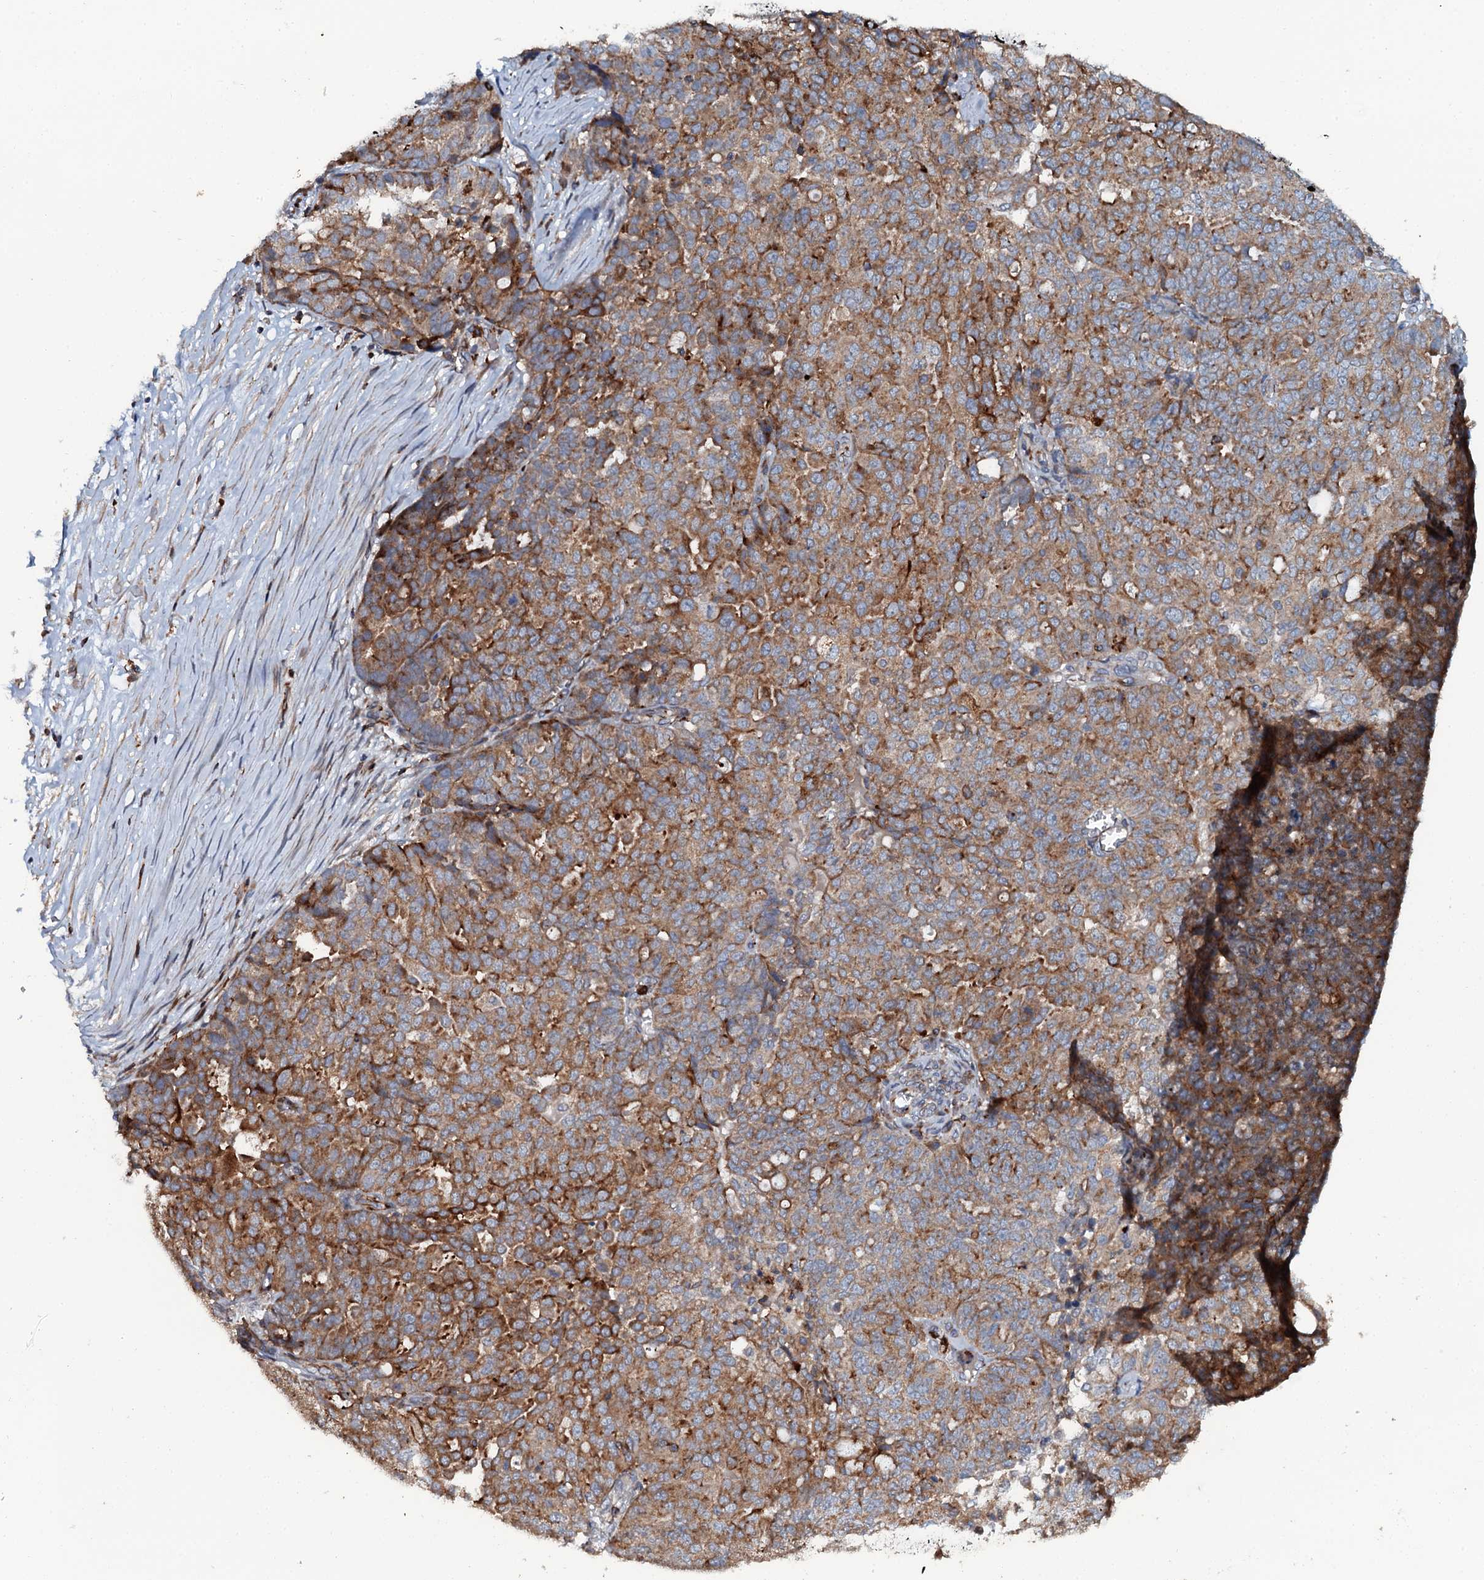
{"staining": {"intensity": "moderate", "quantity": ">75%", "location": "cytoplasmic/membranous"}, "tissue": "ovarian cancer", "cell_type": "Tumor cells", "image_type": "cancer", "snomed": [{"axis": "morphology", "description": "Cystadenocarcinoma, serous, NOS"}, {"axis": "topography", "description": "Soft tissue"}, {"axis": "topography", "description": "Ovary"}], "caption": "Protein expression analysis of human serous cystadenocarcinoma (ovarian) reveals moderate cytoplasmic/membranous positivity in about >75% of tumor cells.", "gene": "VAMP8", "patient": {"sex": "female", "age": 57}}